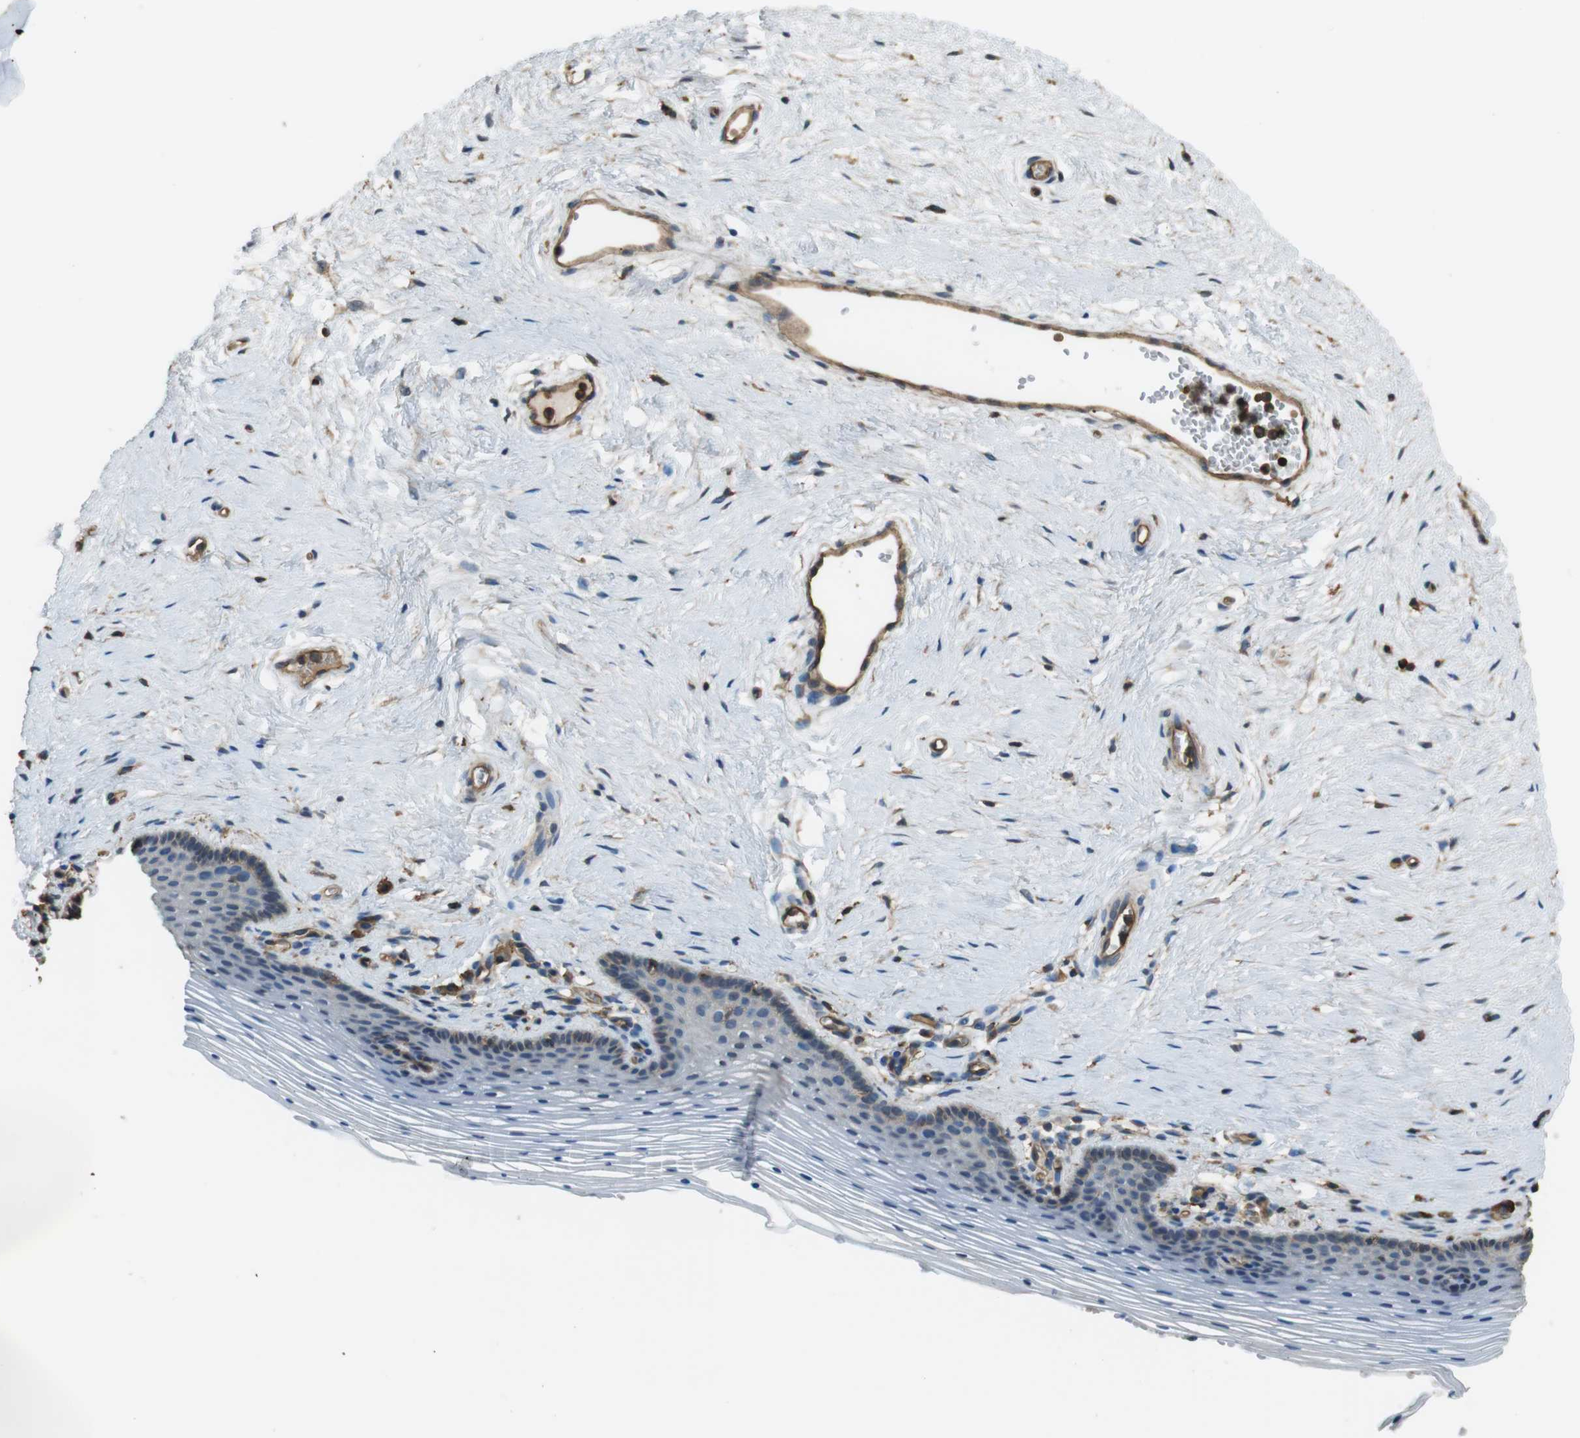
{"staining": {"intensity": "negative", "quantity": "none", "location": "none"}, "tissue": "vagina", "cell_type": "Squamous epithelial cells", "image_type": "normal", "snomed": [{"axis": "morphology", "description": "Normal tissue, NOS"}, {"axis": "topography", "description": "Vagina"}], "caption": "Immunohistochemistry (IHC) micrograph of normal vagina: vagina stained with DAB (3,3'-diaminobenzidine) exhibits no significant protein staining in squamous epithelial cells. (DAB (3,3'-diaminobenzidine) IHC with hematoxylin counter stain).", "gene": "FCAR", "patient": {"sex": "female", "age": 32}}